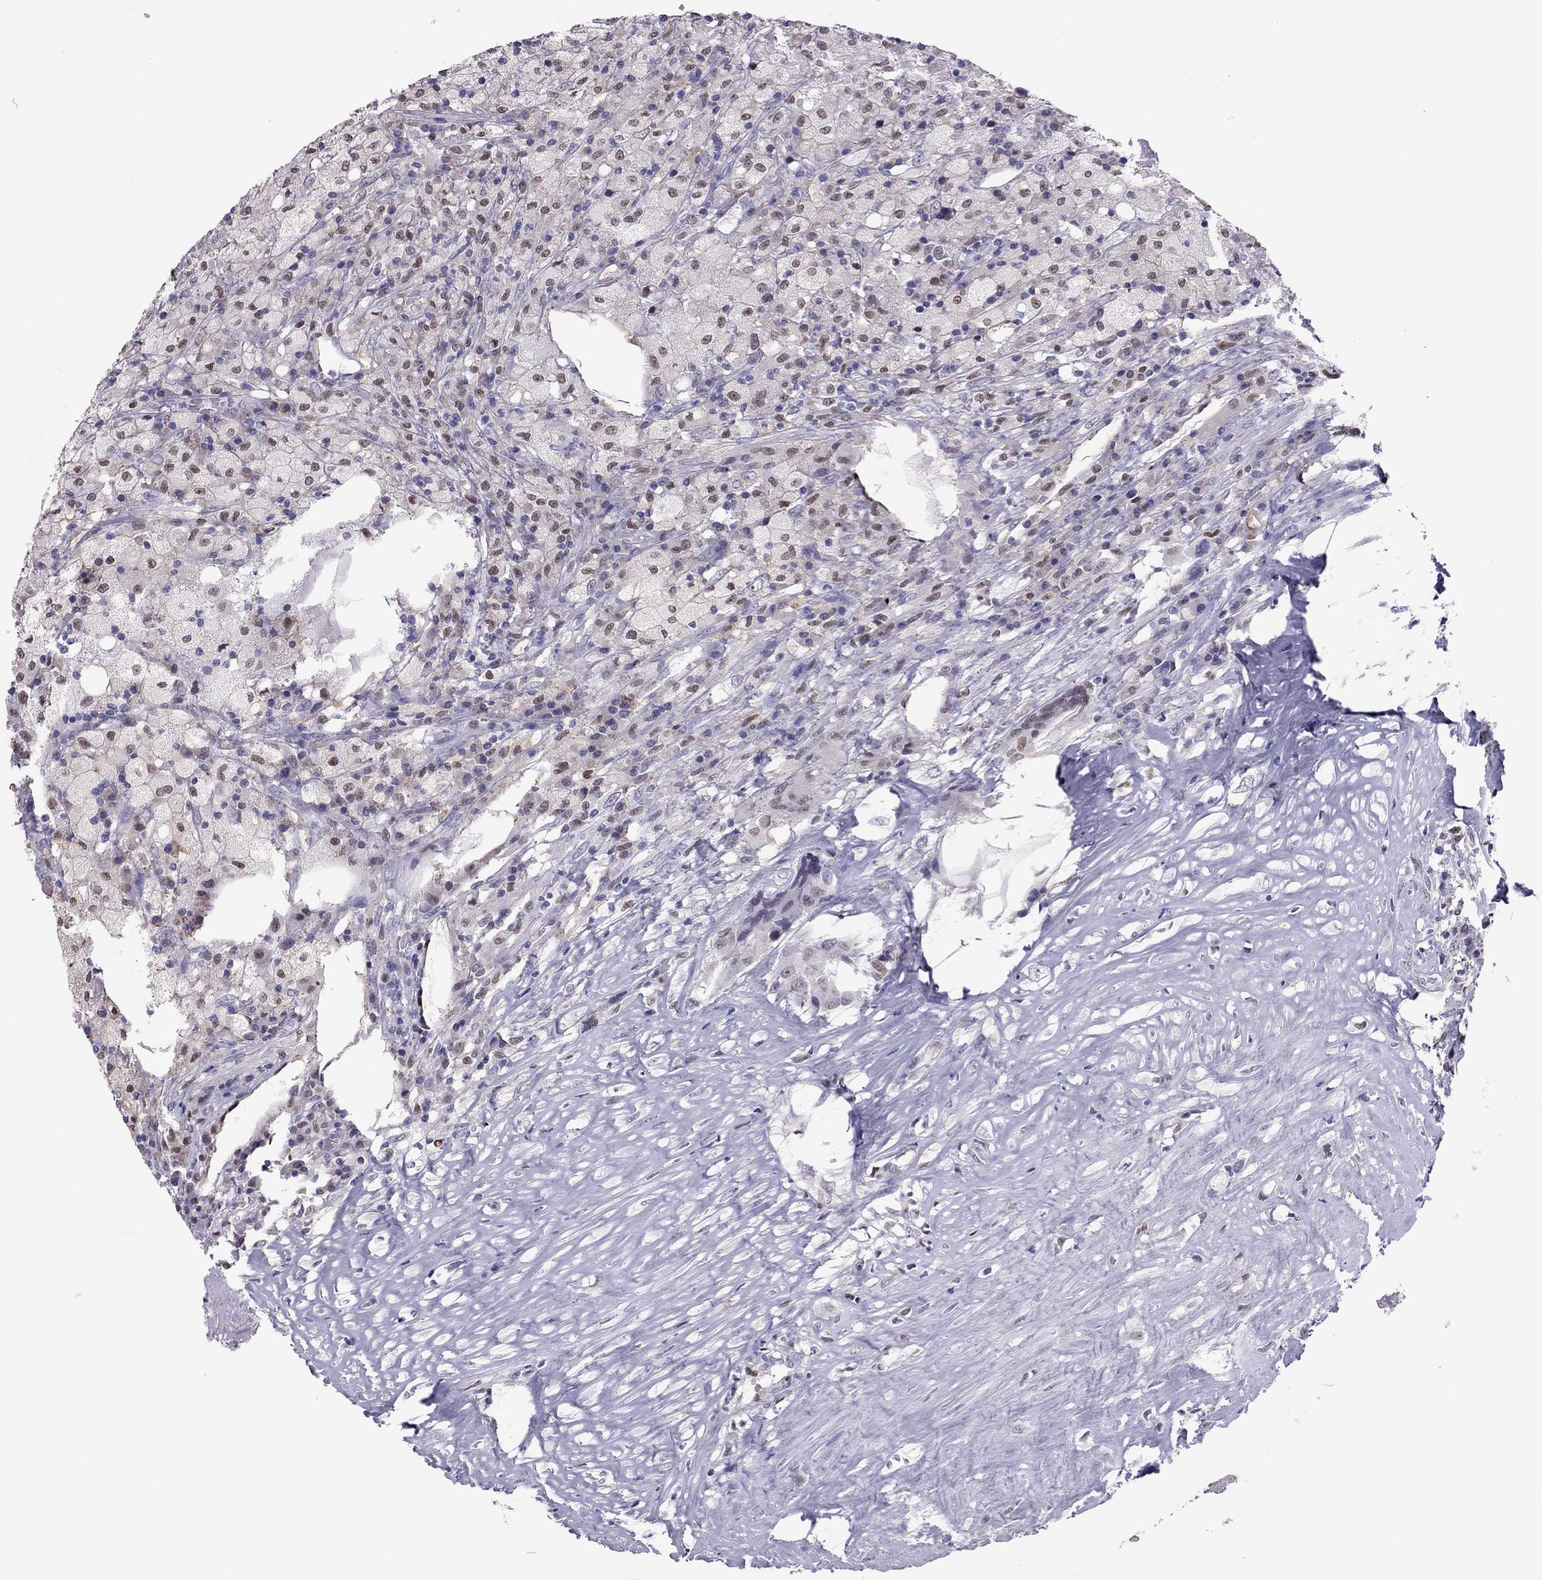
{"staining": {"intensity": "moderate", "quantity": "<25%", "location": "nuclear"}, "tissue": "testis cancer", "cell_type": "Tumor cells", "image_type": "cancer", "snomed": [{"axis": "morphology", "description": "Necrosis, NOS"}, {"axis": "morphology", "description": "Carcinoma, Embryonal, NOS"}, {"axis": "topography", "description": "Testis"}], "caption": "This is a photomicrograph of immunohistochemistry (IHC) staining of testis embryonal carcinoma, which shows moderate expression in the nuclear of tumor cells.", "gene": "SPINT3", "patient": {"sex": "male", "age": 19}}